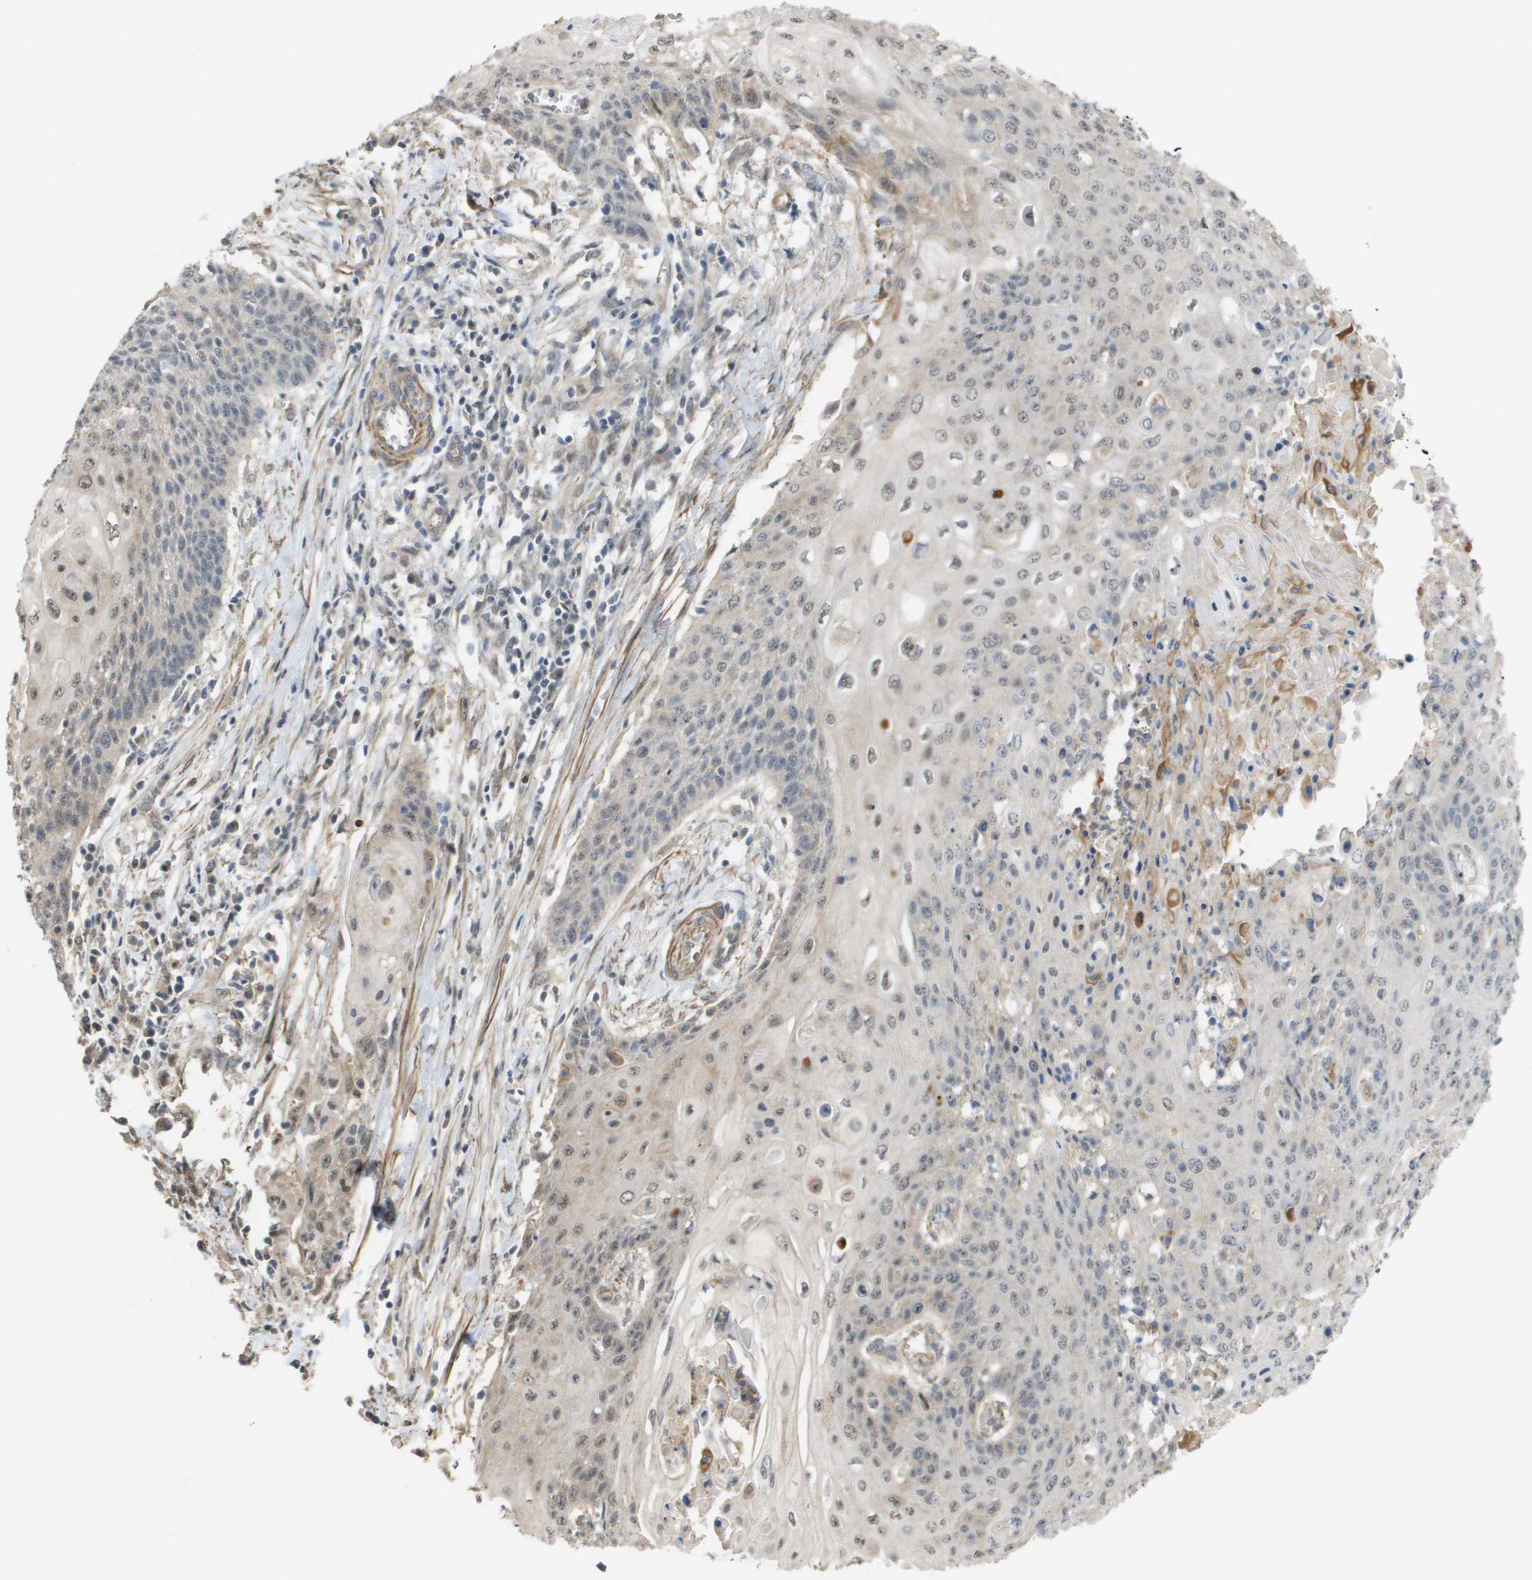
{"staining": {"intensity": "weak", "quantity": "25%-75%", "location": "nuclear"}, "tissue": "cervical cancer", "cell_type": "Tumor cells", "image_type": "cancer", "snomed": [{"axis": "morphology", "description": "Squamous cell carcinoma, NOS"}, {"axis": "topography", "description": "Cervix"}], "caption": "Cervical cancer (squamous cell carcinoma) was stained to show a protein in brown. There is low levels of weak nuclear expression in about 25%-75% of tumor cells.", "gene": "RNF112", "patient": {"sex": "female", "age": 39}}